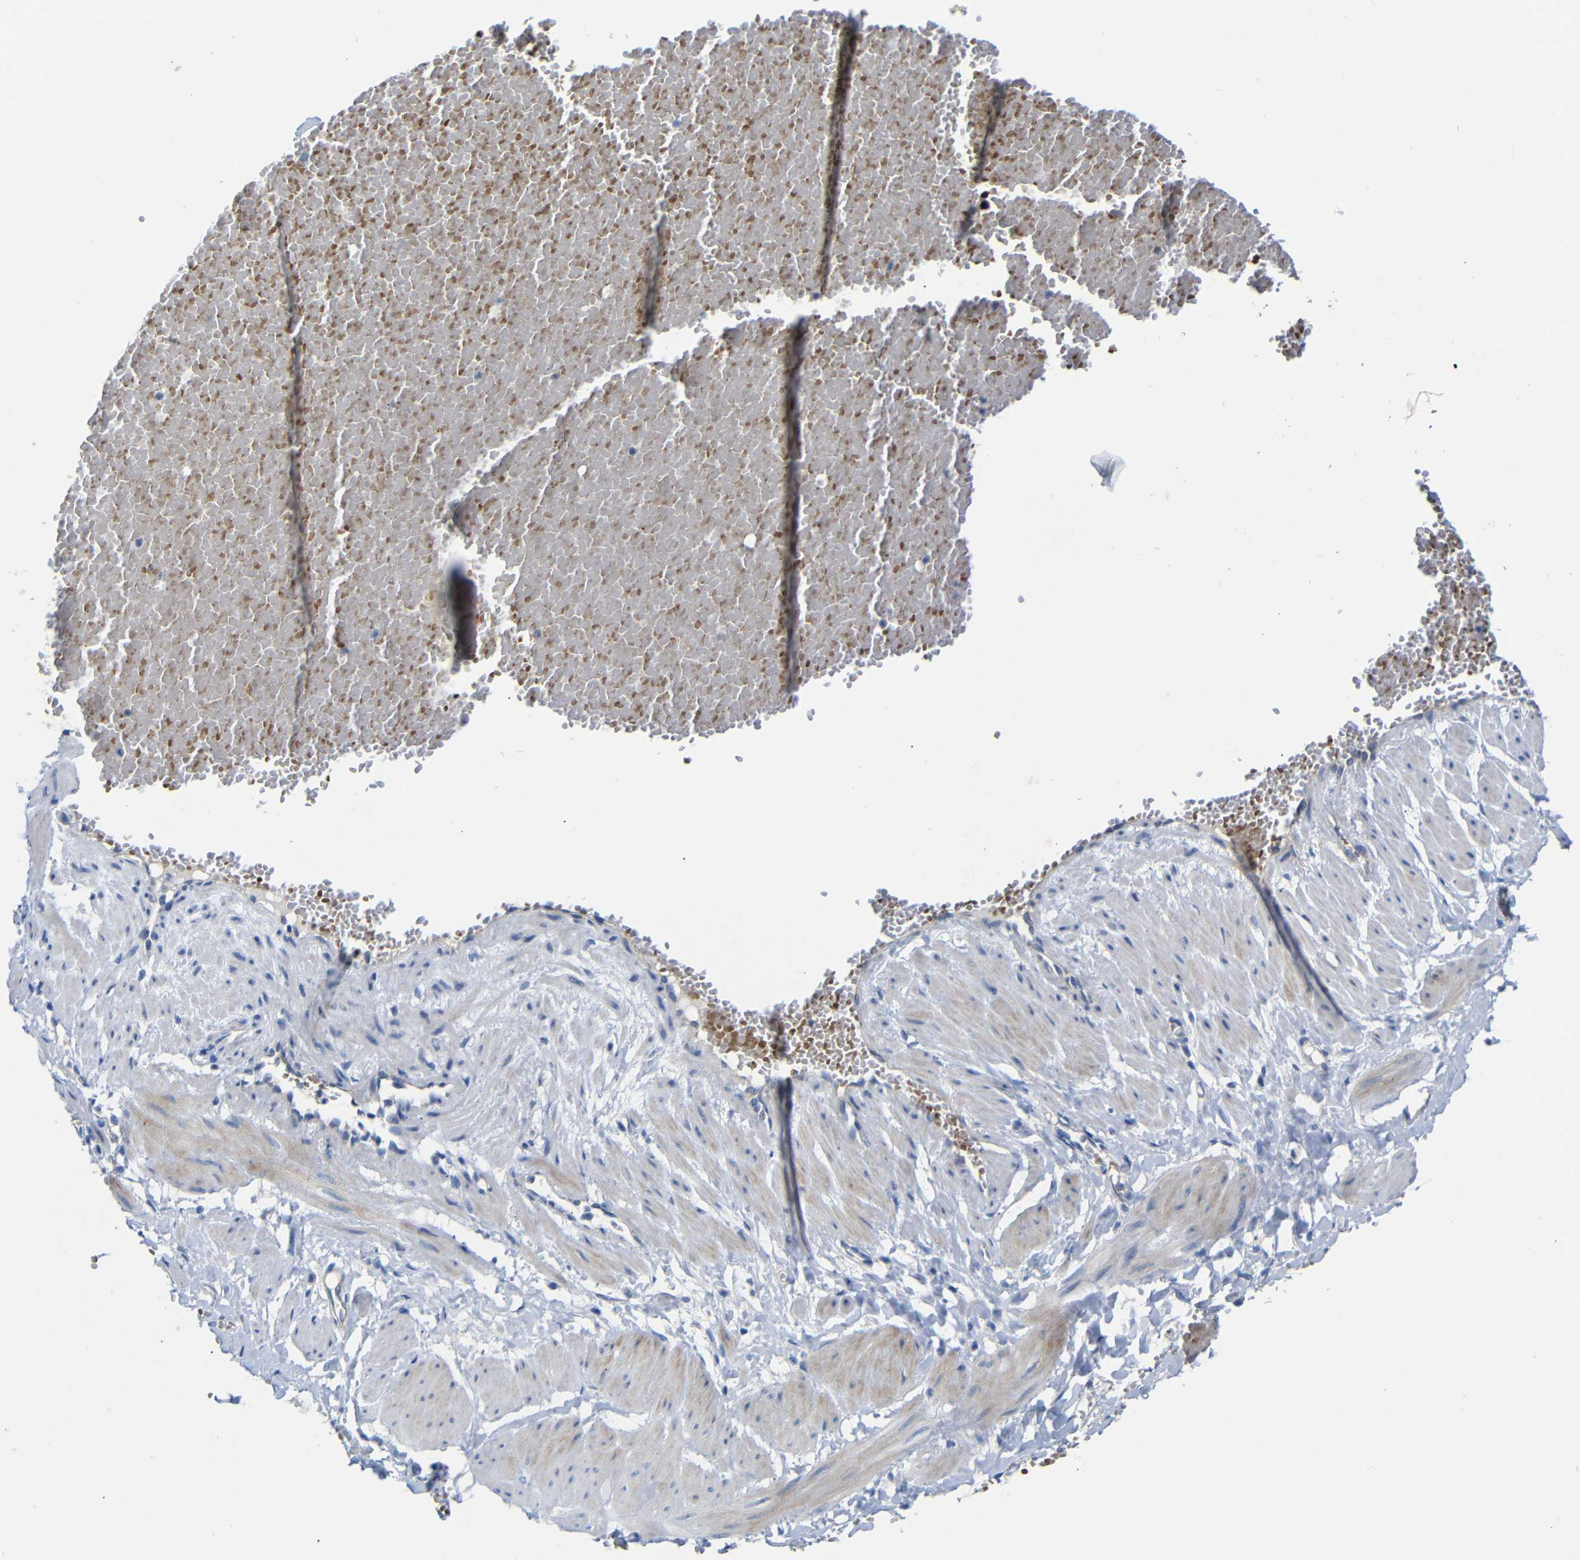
{"staining": {"intensity": "negative", "quantity": "none", "location": "none"}, "tissue": "adipose tissue", "cell_type": "Adipocytes", "image_type": "normal", "snomed": [{"axis": "morphology", "description": "Normal tissue, NOS"}, {"axis": "topography", "description": "Soft tissue"}, {"axis": "topography", "description": "Vascular tissue"}], "caption": "The IHC micrograph has no significant staining in adipocytes of adipose tissue.", "gene": "TBC1D32", "patient": {"sex": "female", "age": 35}}